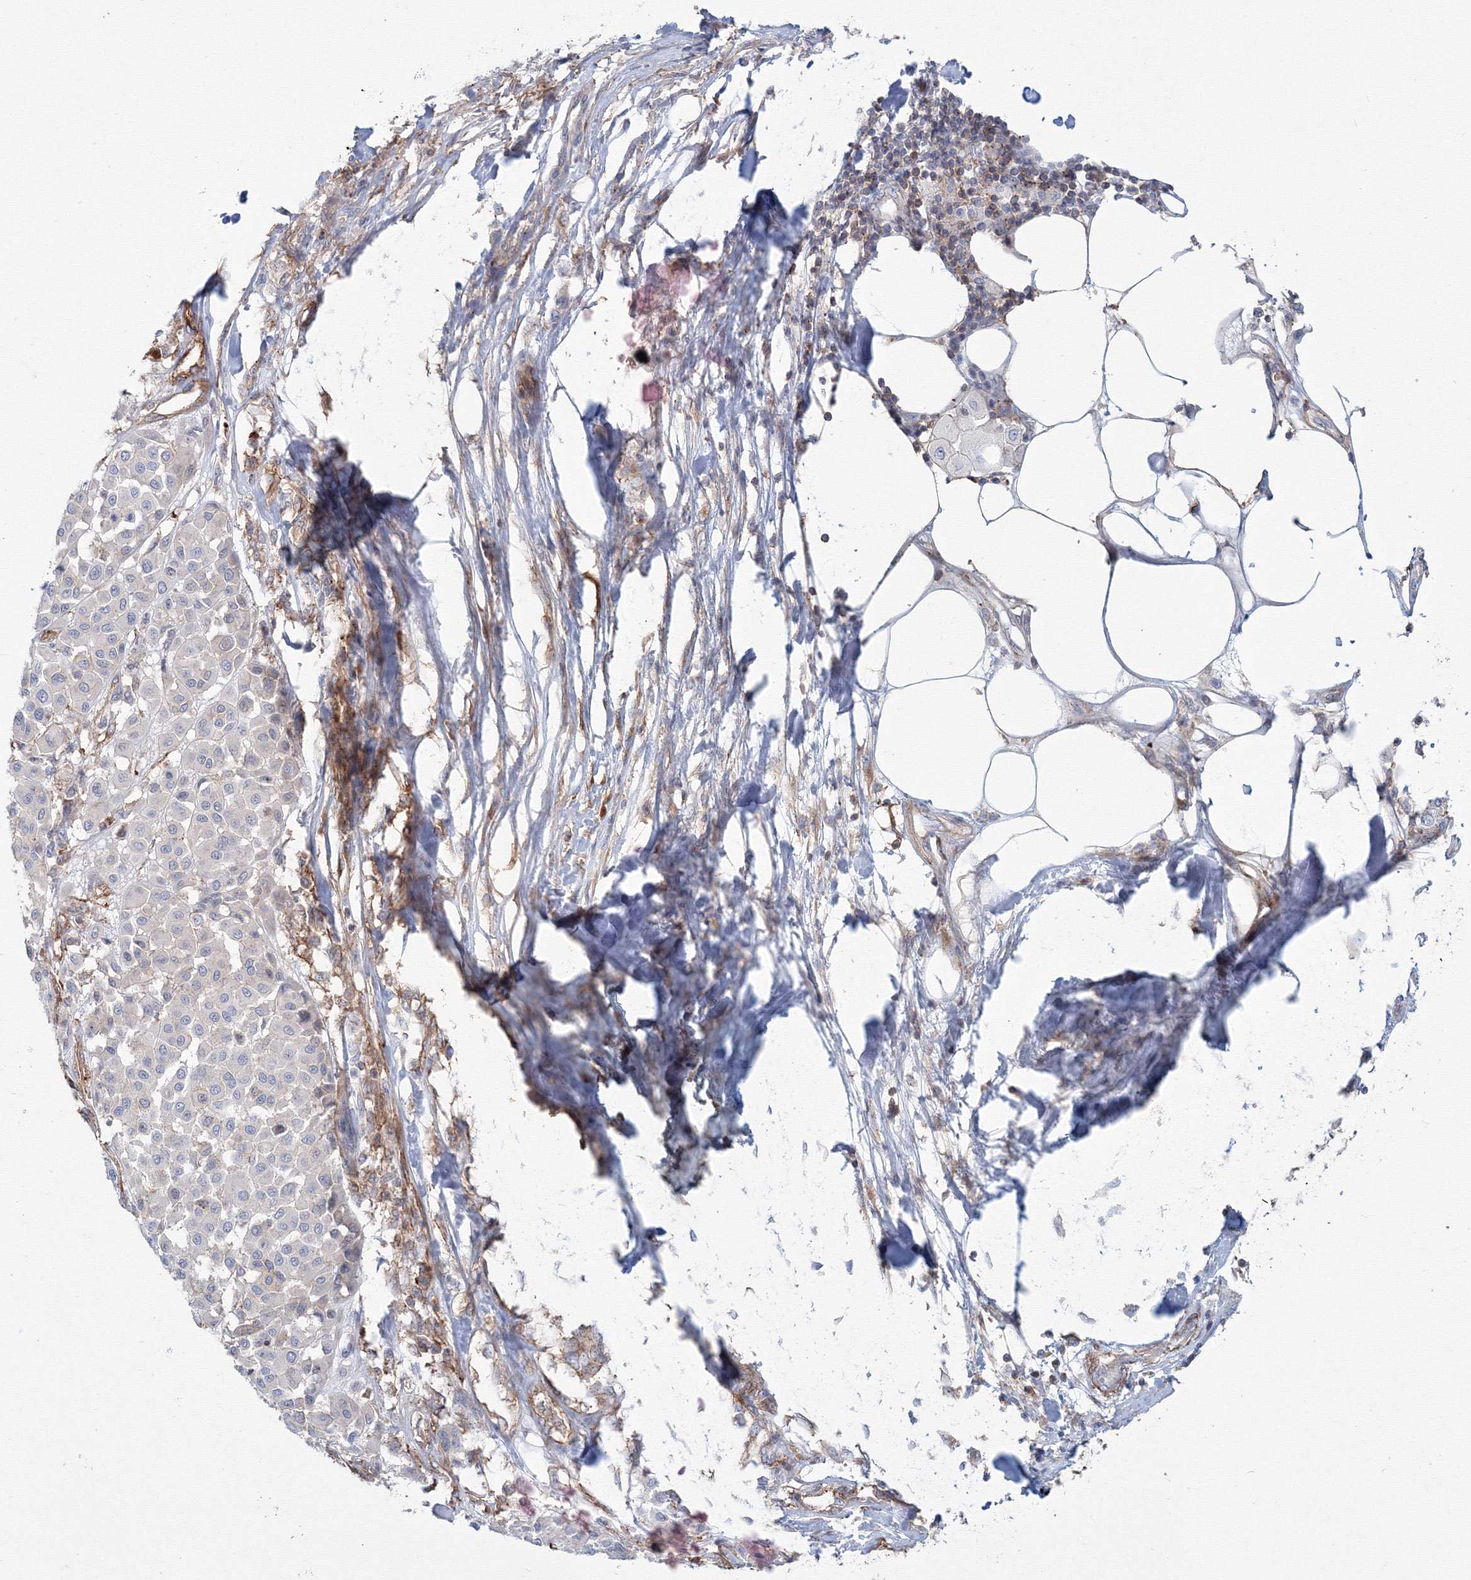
{"staining": {"intensity": "negative", "quantity": "none", "location": "none"}, "tissue": "melanoma", "cell_type": "Tumor cells", "image_type": "cancer", "snomed": [{"axis": "morphology", "description": "Malignant melanoma, Metastatic site"}, {"axis": "topography", "description": "Soft tissue"}], "caption": "A high-resolution histopathology image shows IHC staining of melanoma, which reveals no significant expression in tumor cells.", "gene": "SH3PXD2A", "patient": {"sex": "male", "age": 41}}